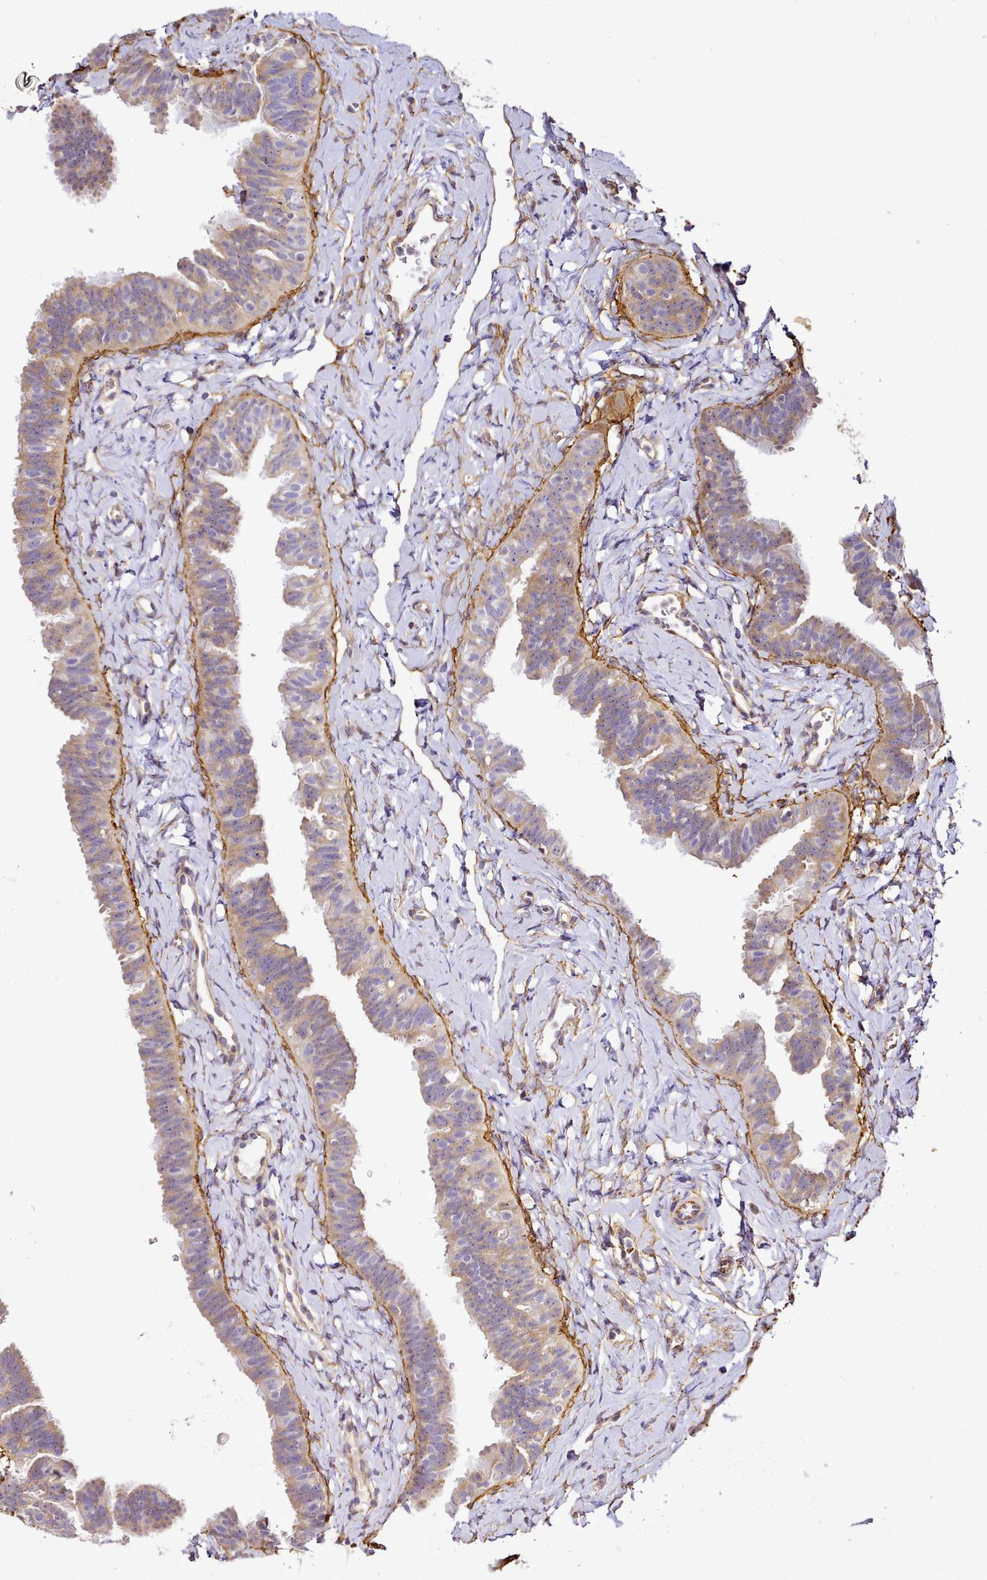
{"staining": {"intensity": "weak", "quantity": "25%-75%", "location": "cytoplasmic/membranous"}, "tissue": "fallopian tube", "cell_type": "Glandular cells", "image_type": "normal", "snomed": [{"axis": "morphology", "description": "Normal tissue, NOS"}, {"axis": "topography", "description": "Fallopian tube"}], "caption": "About 25%-75% of glandular cells in unremarkable fallopian tube exhibit weak cytoplasmic/membranous protein expression as visualized by brown immunohistochemical staining.", "gene": "NBPF10", "patient": {"sex": "female", "age": 65}}